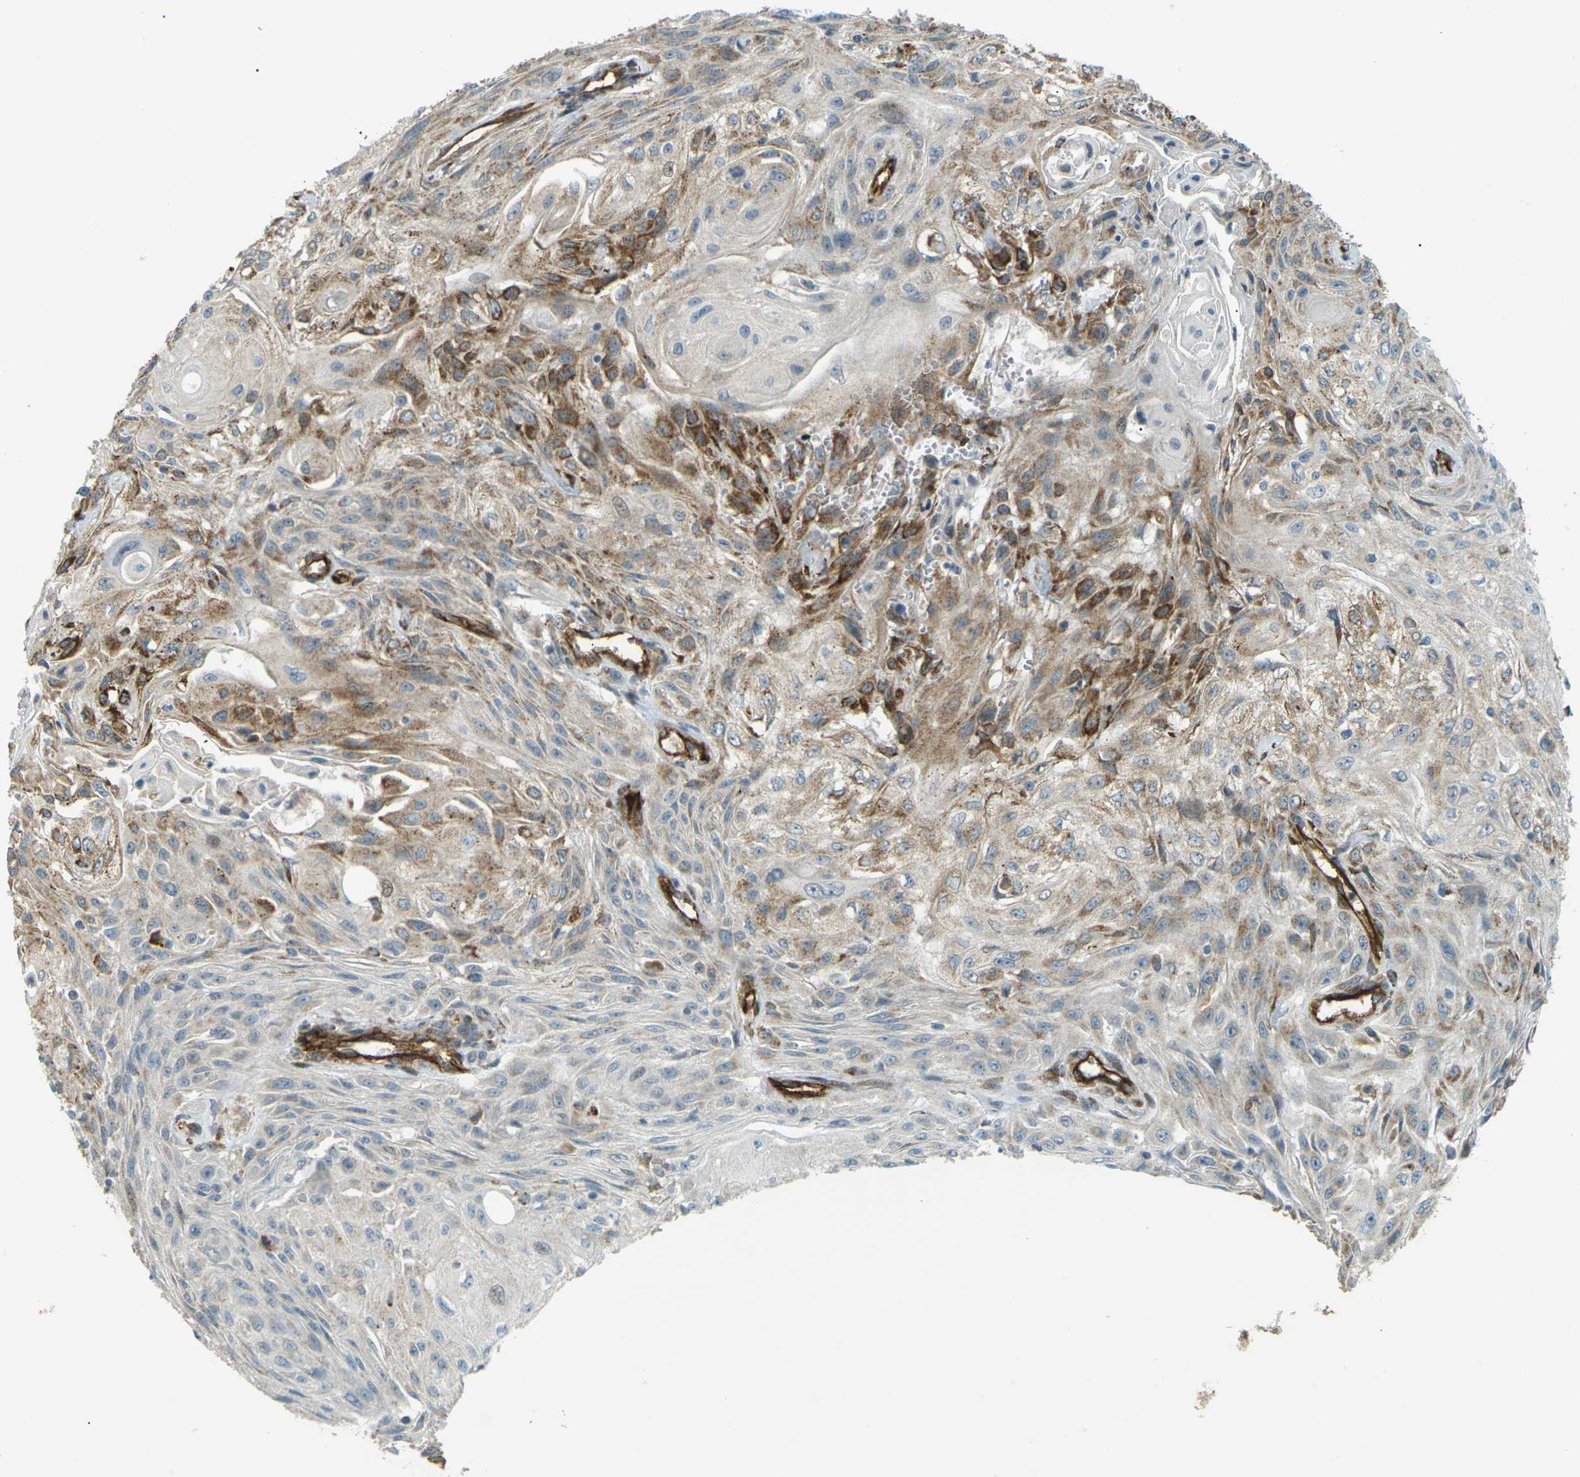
{"staining": {"intensity": "moderate", "quantity": "25%-75%", "location": "cytoplasmic/membranous"}, "tissue": "skin cancer", "cell_type": "Tumor cells", "image_type": "cancer", "snomed": [{"axis": "morphology", "description": "Squamous cell carcinoma, NOS"}, {"axis": "topography", "description": "Skin"}], "caption": "An image showing moderate cytoplasmic/membranous expression in approximately 25%-75% of tumor cells in skin cancer, as visualized by brown immunohistochemical staining.", "gene": "S1PR1", "patient": {"sex": "male", "age": 75}}